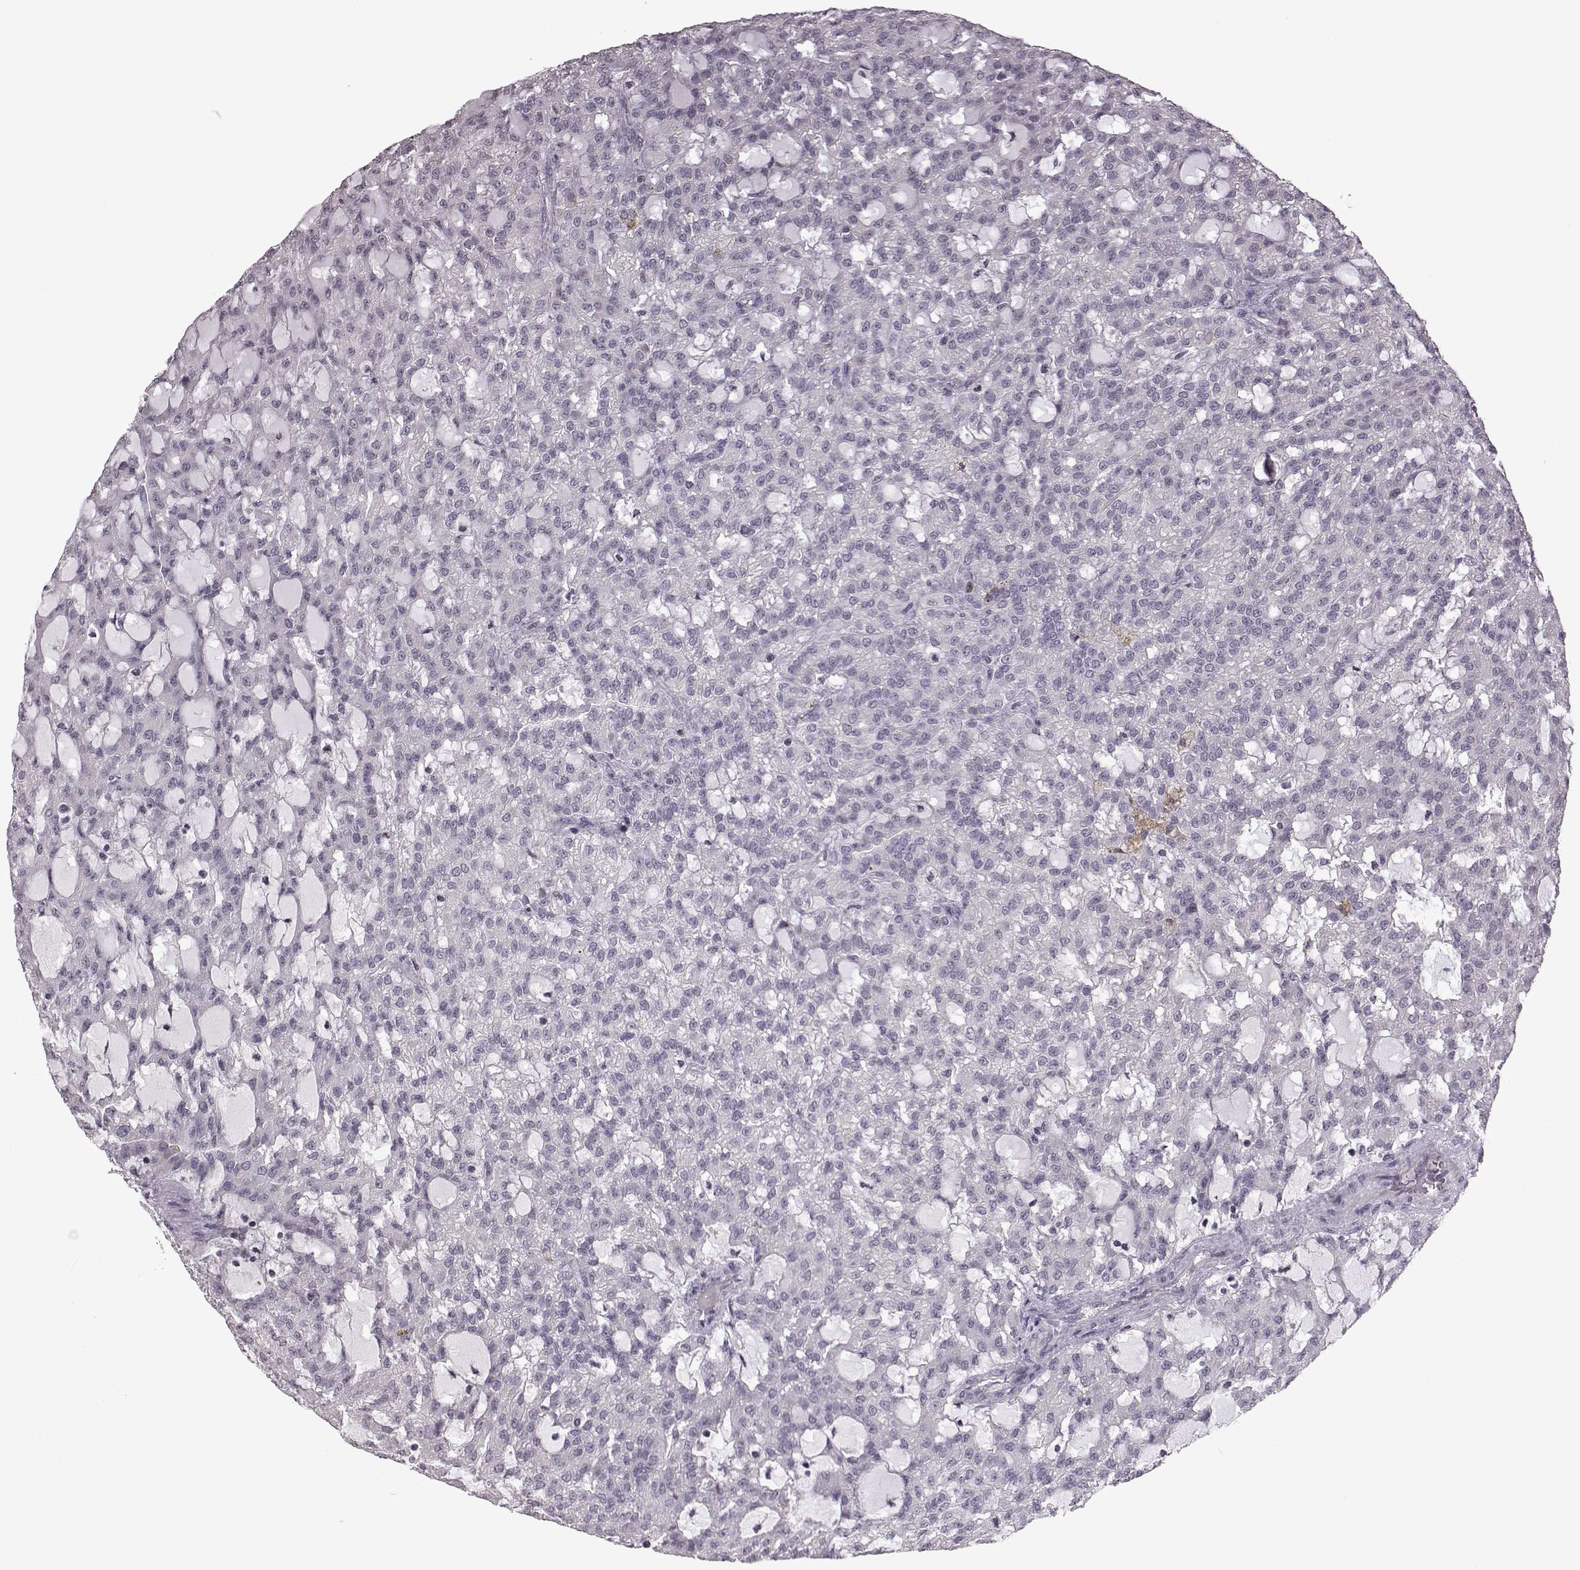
{"staining": {"intensity": "negative", "quantity": "none", "location": "none"}, "tissue": "renal cancer", "cell_type": "Tumor cells", "image_type": "cancer", "snomed": [{"axis": "morphology", "description": "Adenocarcinoma, NOS"}, {"axis": "topography", "description": "Kidney"}], "caption": "The image displays no significant positivity in tumor cells of renal adenocarcinoma. The staining is performed using DAB (3,3'-diaminobenzidine) brown chromogen with nuclei counter-stained in using hematoxylin.", "gene": "GAL", "patient": {"sex": "male", "age": 63}}